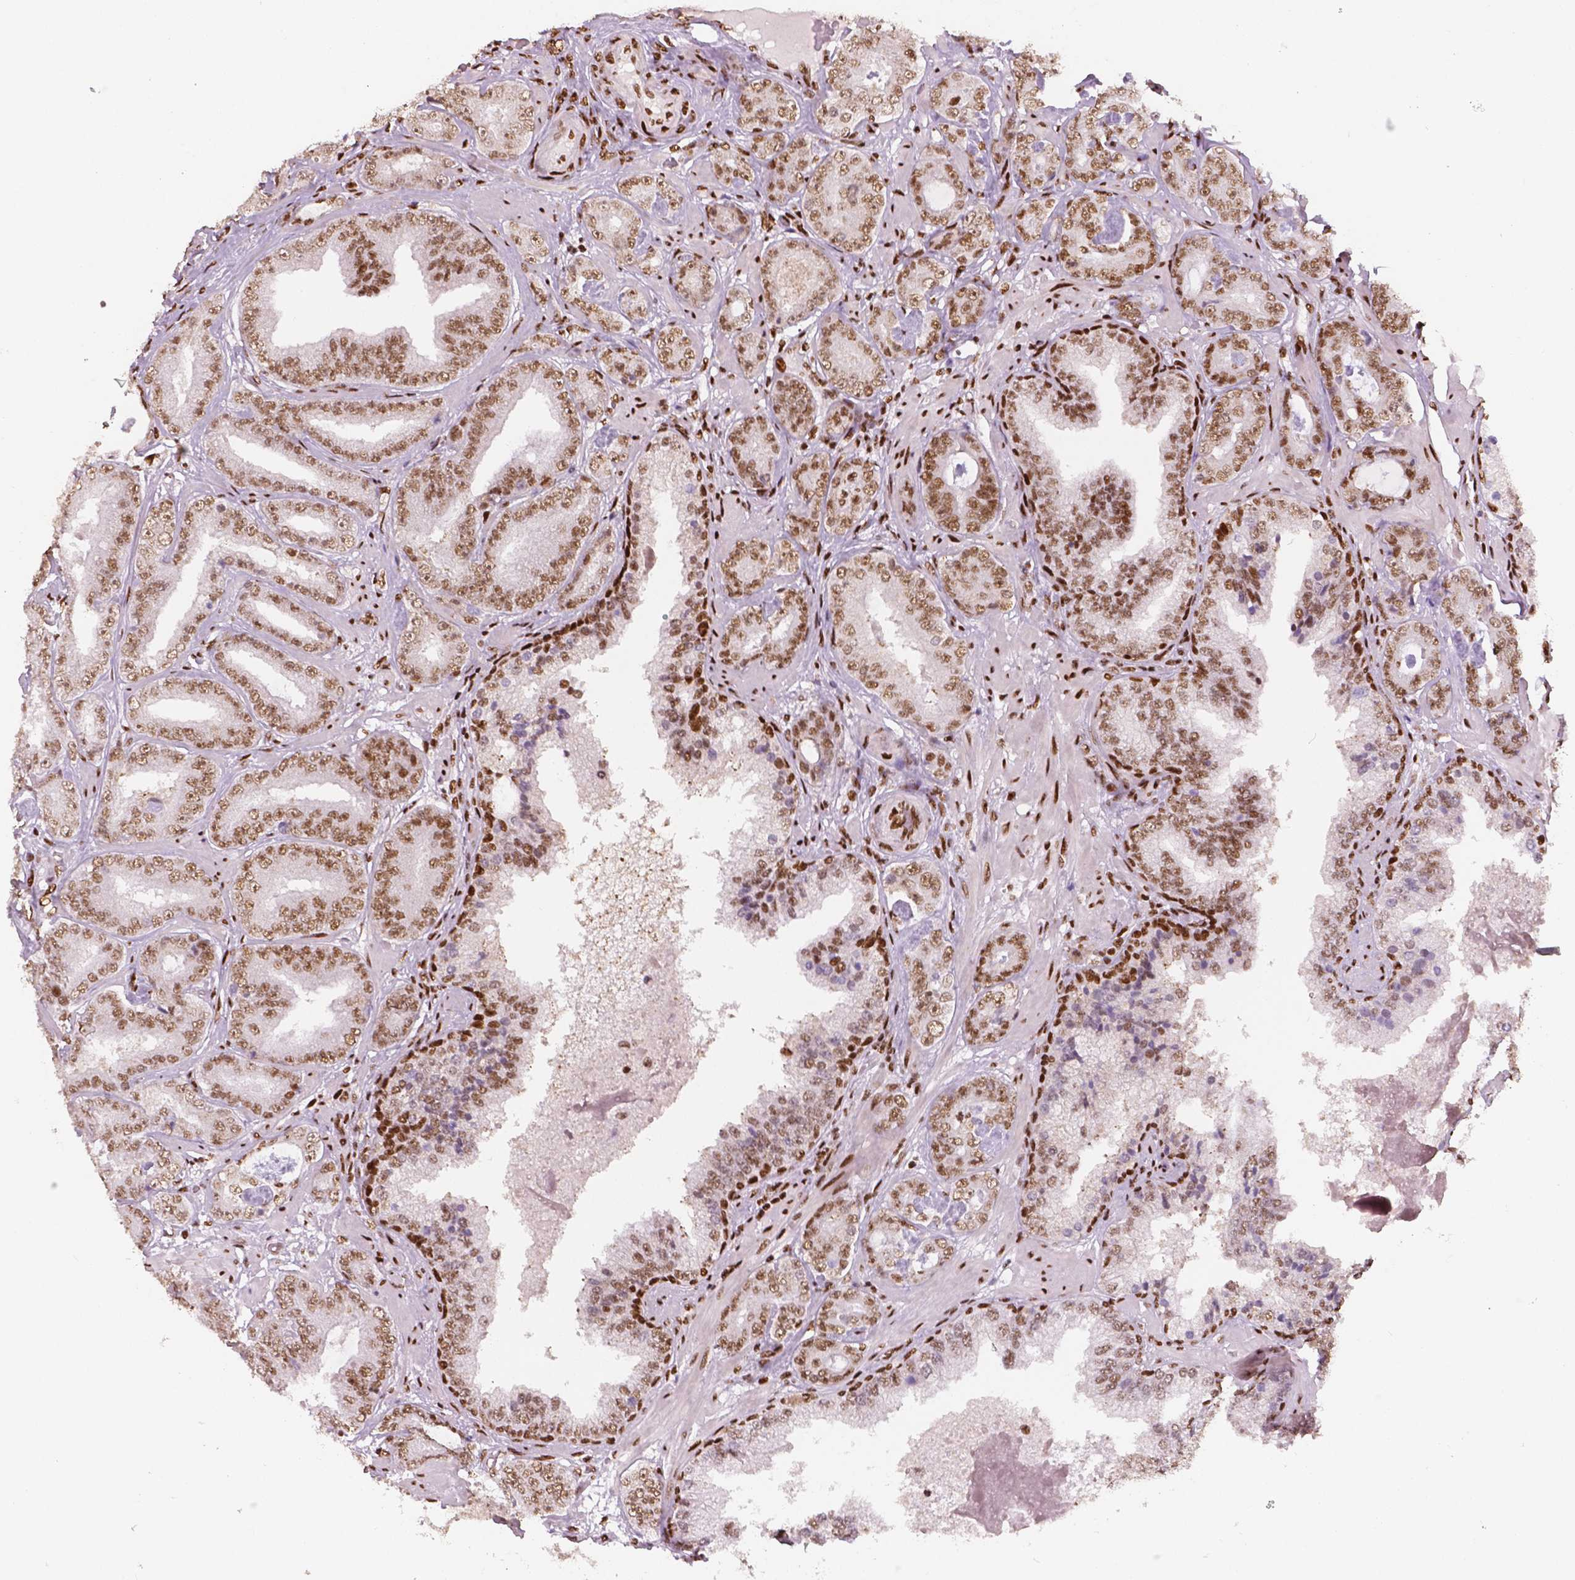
{"staining": {"intensity": "moderate", "quantity": ">75%", "location": "nuclear"}, "tissue": "prostate cancer", "cell_type": "Tumor cells", "image_type": "cancer", "snomed": [{"axis": "morphology", "description": "Adenocarcinoma, Low grade"}, {"axis": "topography", "description": "Prostate"}], "caption": "This micrograph exhibits IHC staining of prostate cancer, with medium moderate nuclear staining in approximately >75% of tumor cells.", "gene": "BRD4", "patient": {"sex": "male", "age": 60}}